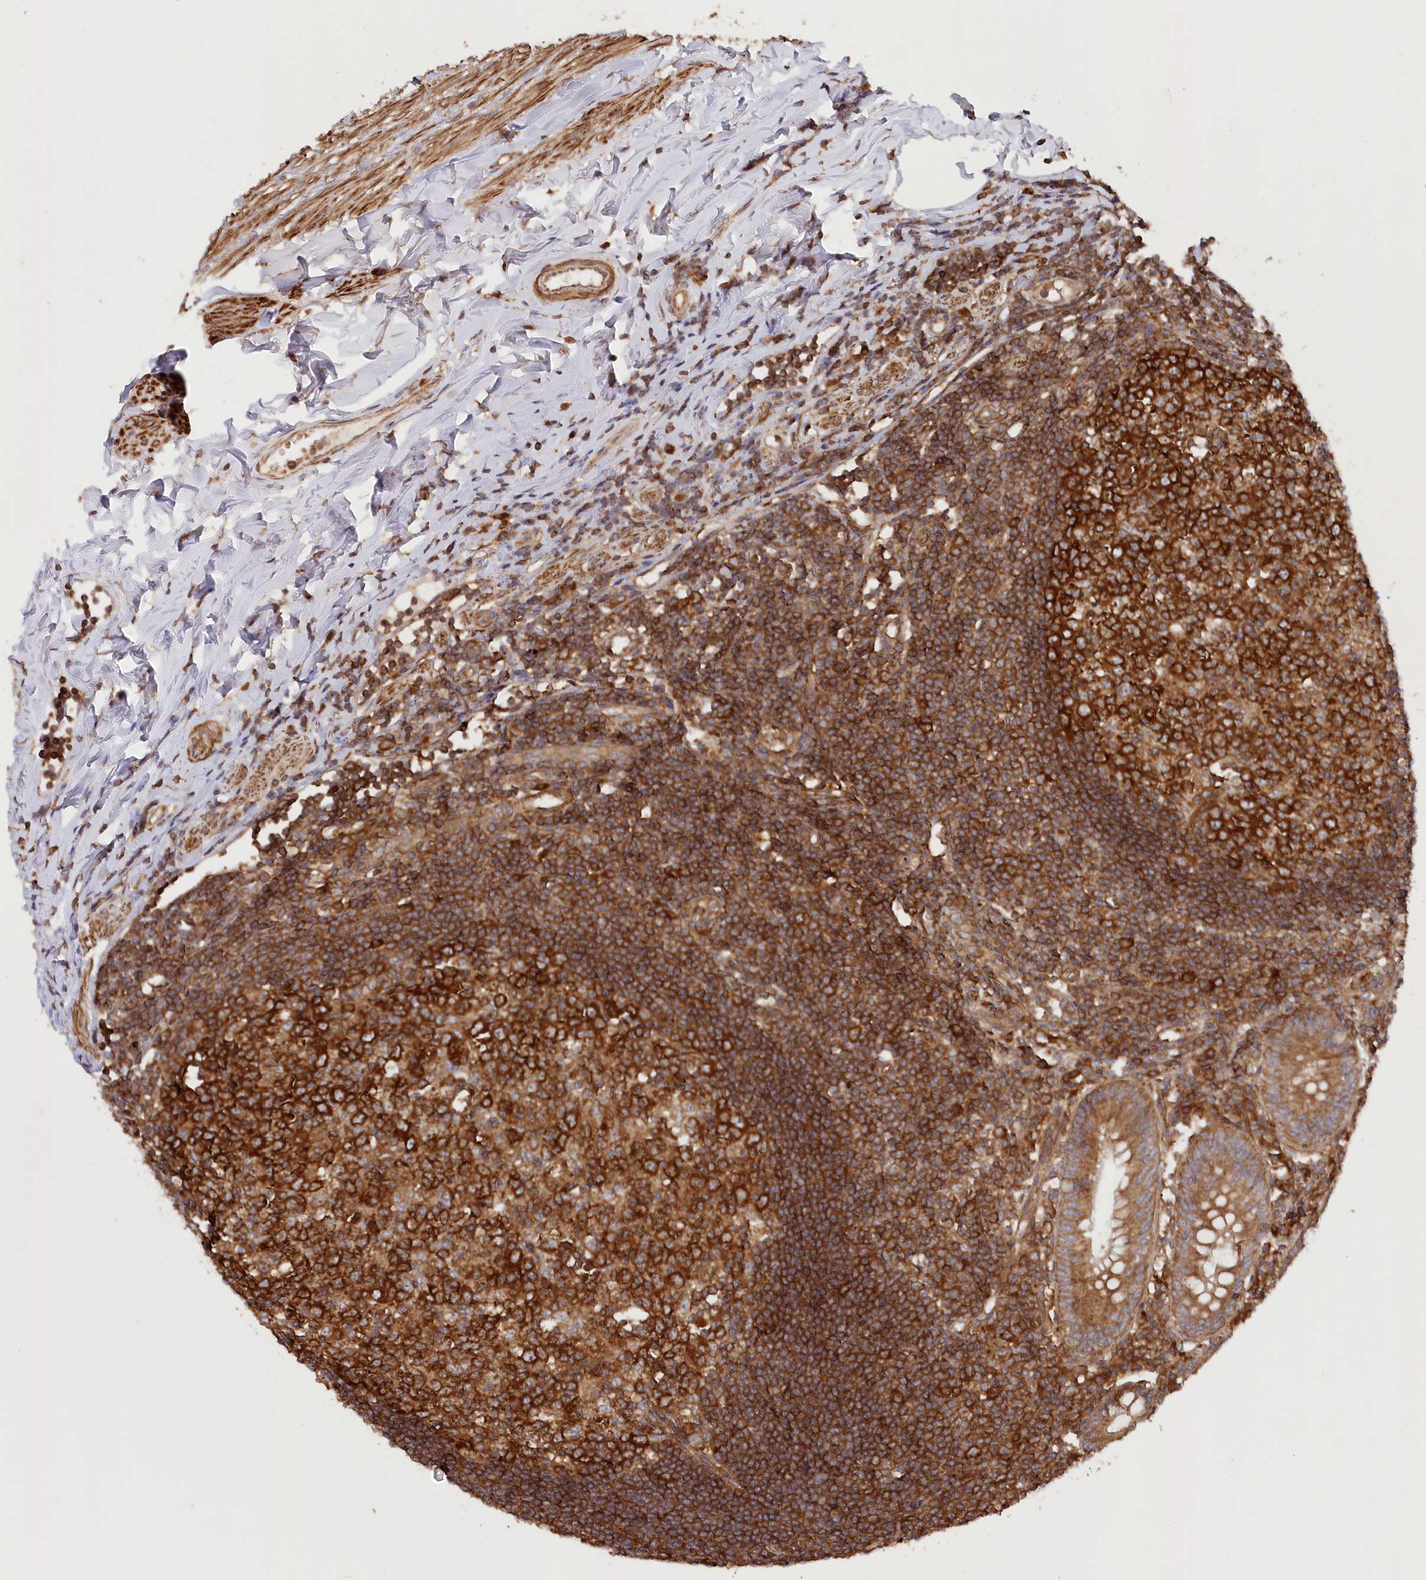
{"staining": {"intensity": "moderate", "quantity": ">75%", "location": "cytoplasmic/membranous"}, "tissue": "appendix", "cell_type": "Glandular cells", "image_type": "normal", "snomed": [{"axis": "morphology", "description": "Normal tissue, NOS"}, {"axis": "topography", "description": "Appendix"}], "caption": "DAB (3,3'-diaminobenzidine) immunohistochemical staining of benign appendix shows moderate cytoplasmic/membranous protein expression in about >75% of glandular cells. (DAB (3,3'-diaminobenzidine) = brown stain, brightfield microscopy at high magnification).", "gene": "PAIP2", "patient": {"sex": "female", "age": 54}}